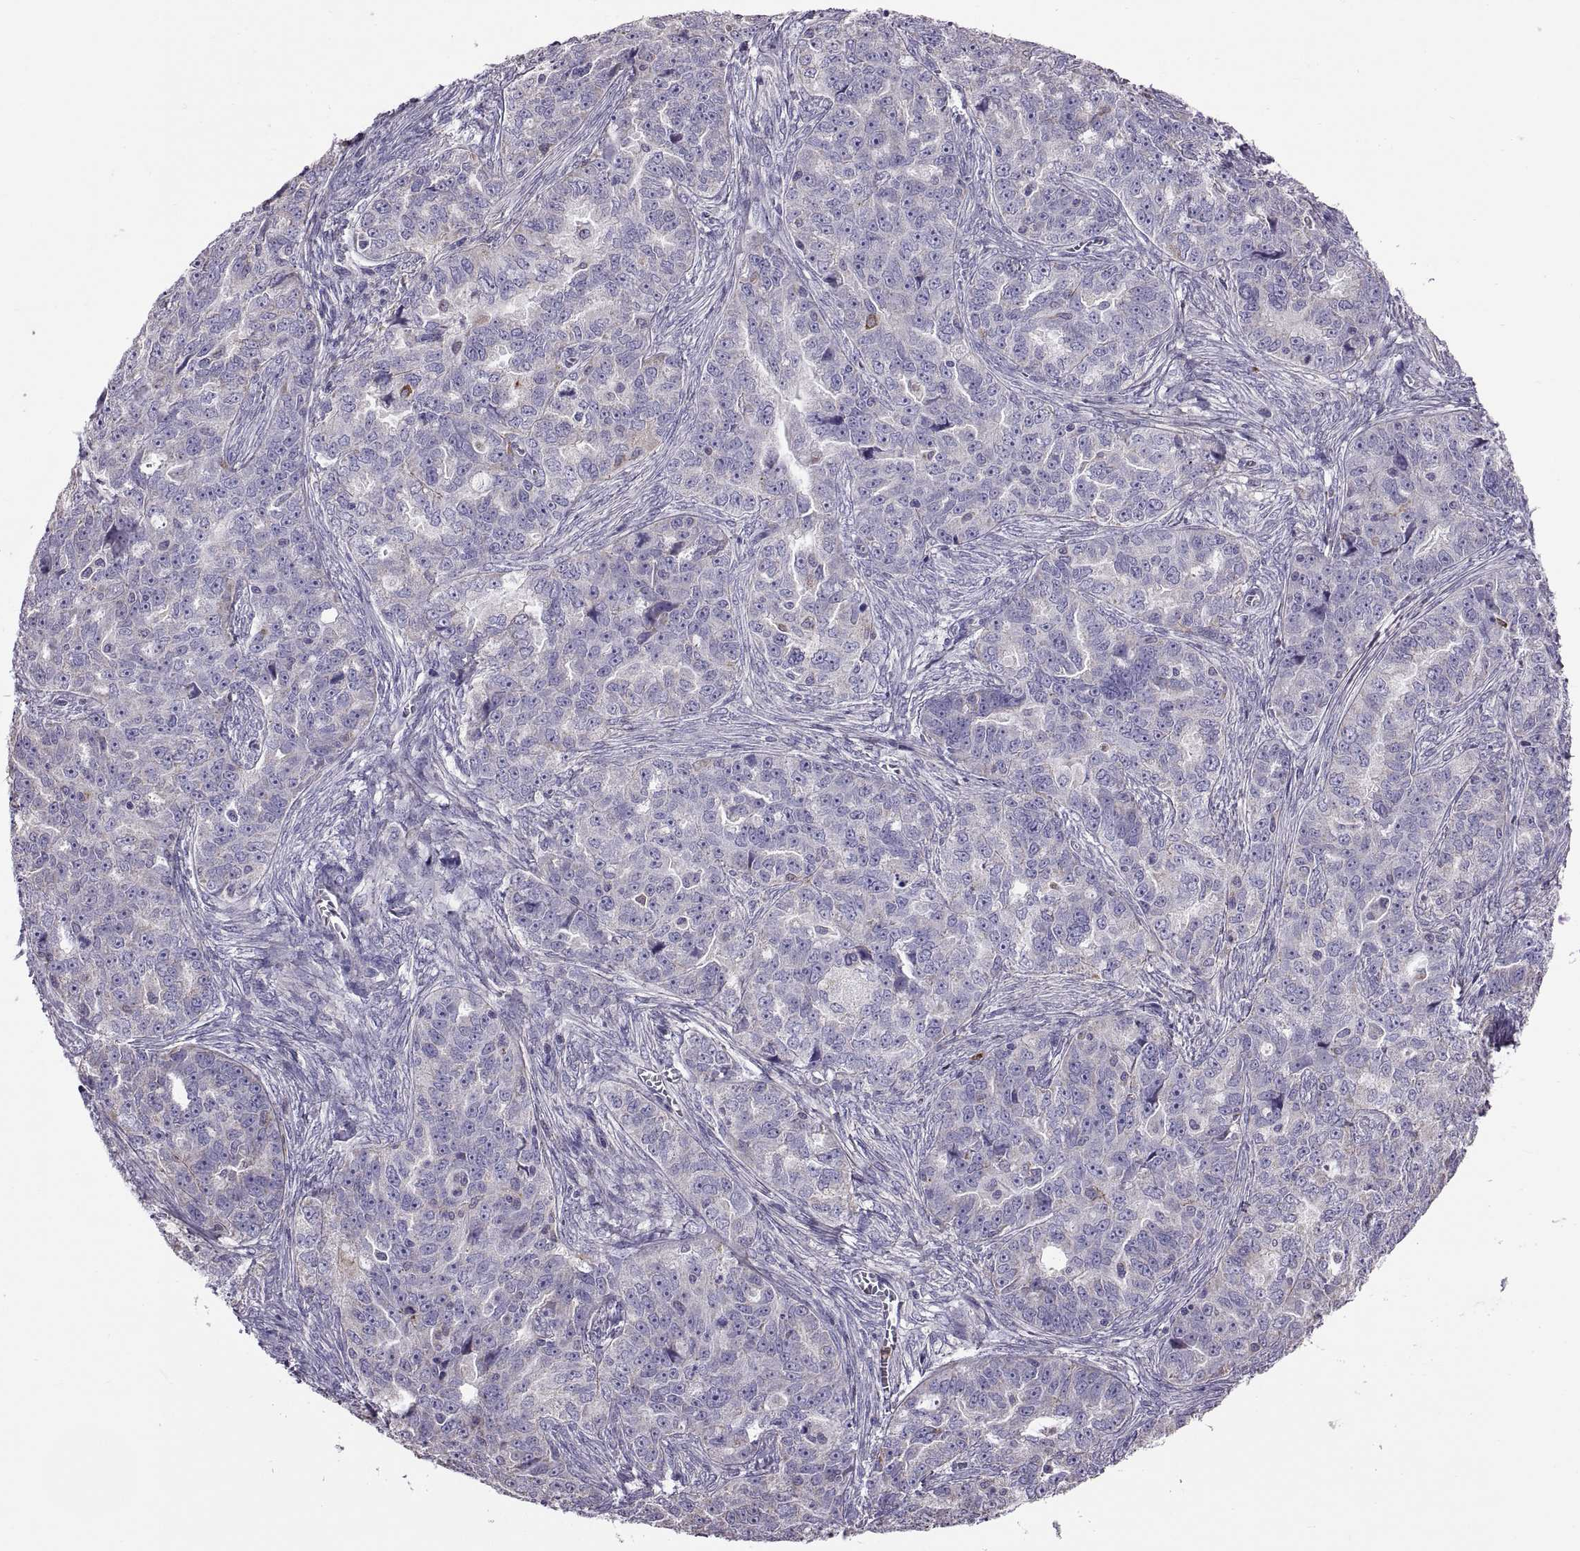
{"staining": {"intensity": "negative", "quantity": "none", "location": "none"}, "tissue": "ovarian cancer", "cell_type": "Tumor cells", "image_type": "cancer", "snomed": [{"axis": "morphology", "description": "Cystadenocarcinoma, serous, NOS"}, {"axis": "topography", "description": "Ovary"}], "caption": "High power microscopy photomicrograph of an immunohistochemistry image of ovarian cancer (serous cystadenocarcinoma), revealing no significant expression in tumor cells.", "gene": "EMILIN2", "patient": {"sex": "female", "age": 51}}